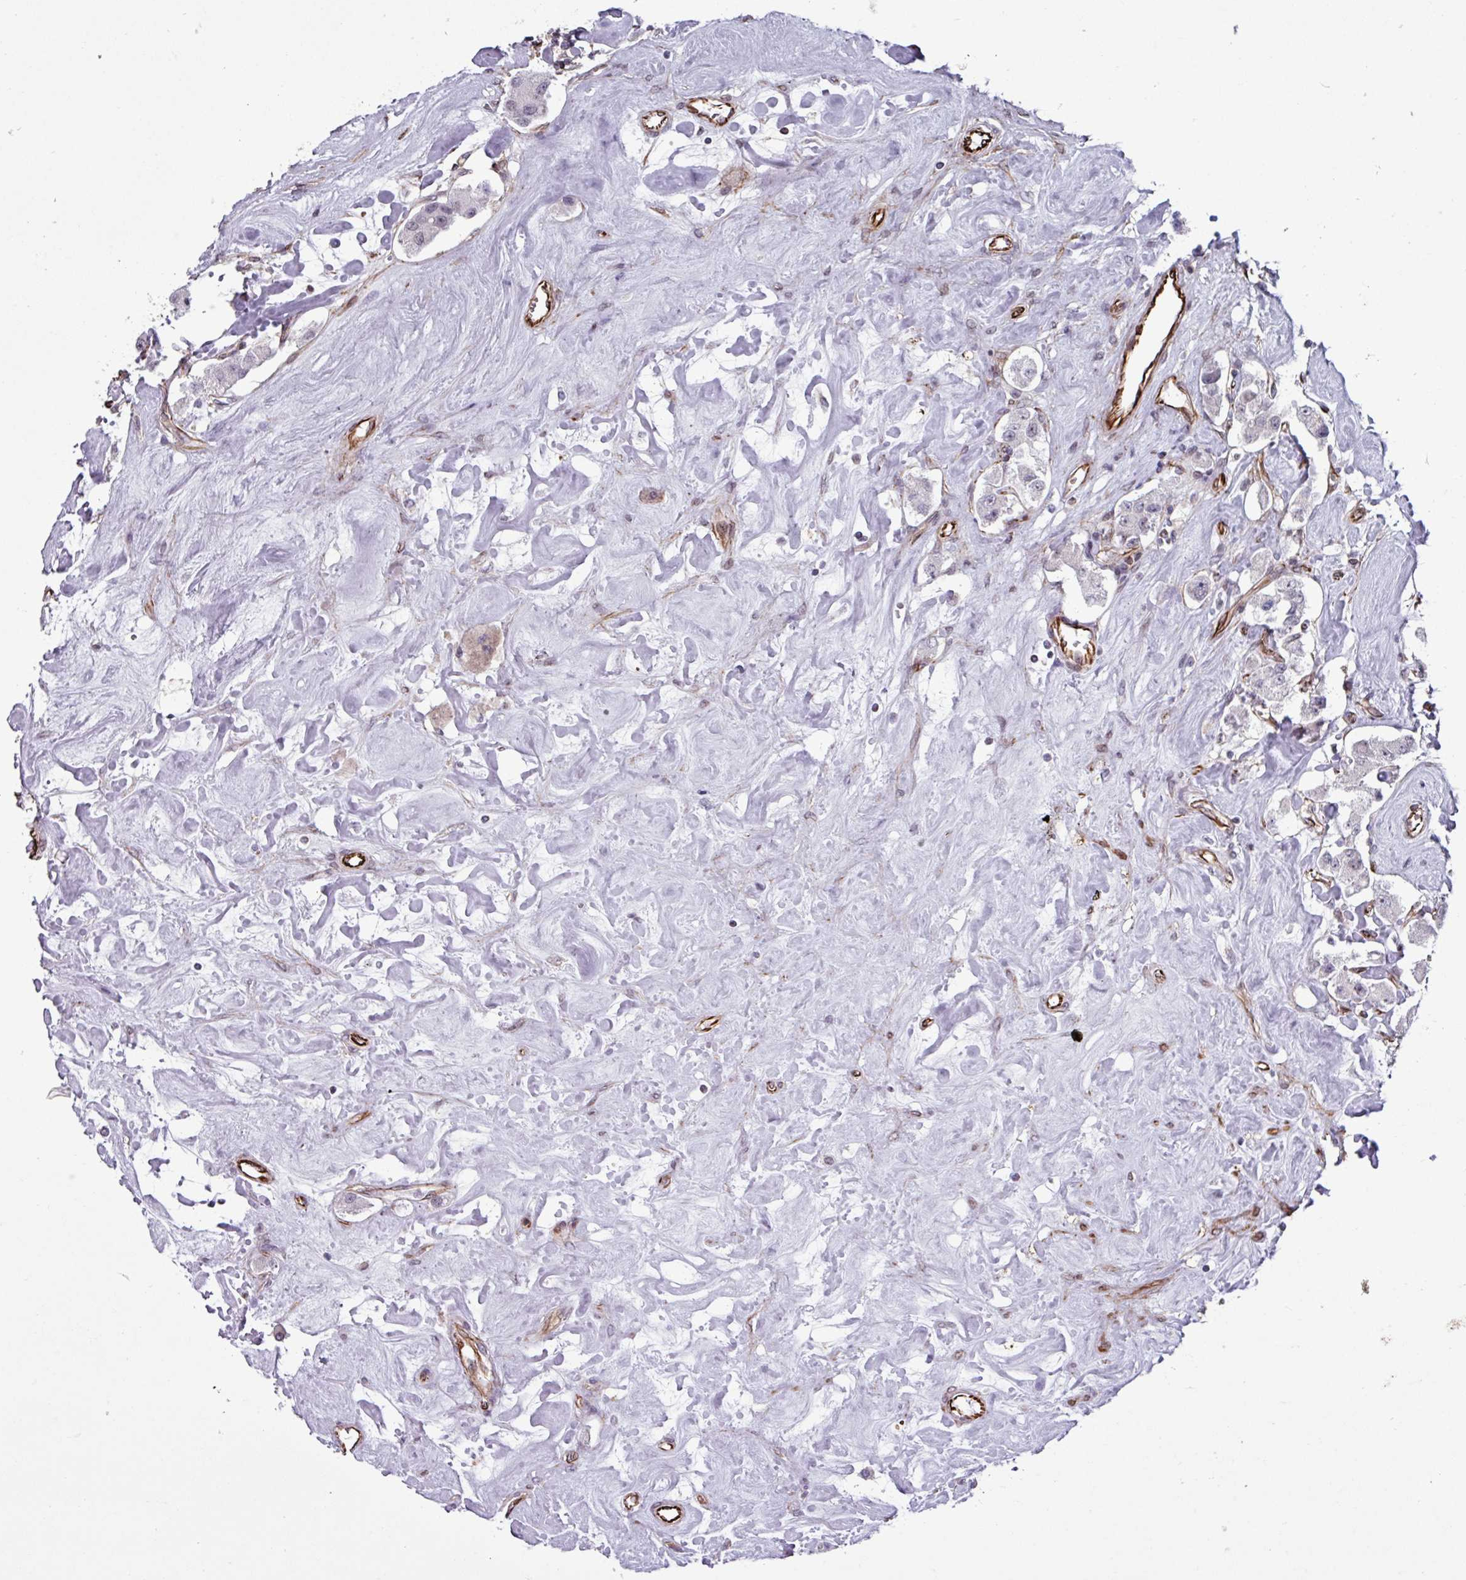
{"staining": {"intensity": "negative", "quantity": "none", "location": "none"}, "tissue": "carcinoid", "cell_type": "Tumor cells", "image_type": "cancer", "snomed": [{"axis": "morphology", "description": "Carcinoid, malignant, NOS"}, {"axis": "topography", "description": "Pancreas"}], "caption": "A micrograph of human carcinoid (malignant) is negative for staining in tumor cells.", "gene": "CHD3", "patient": {"sex": "male", "age": 41}}